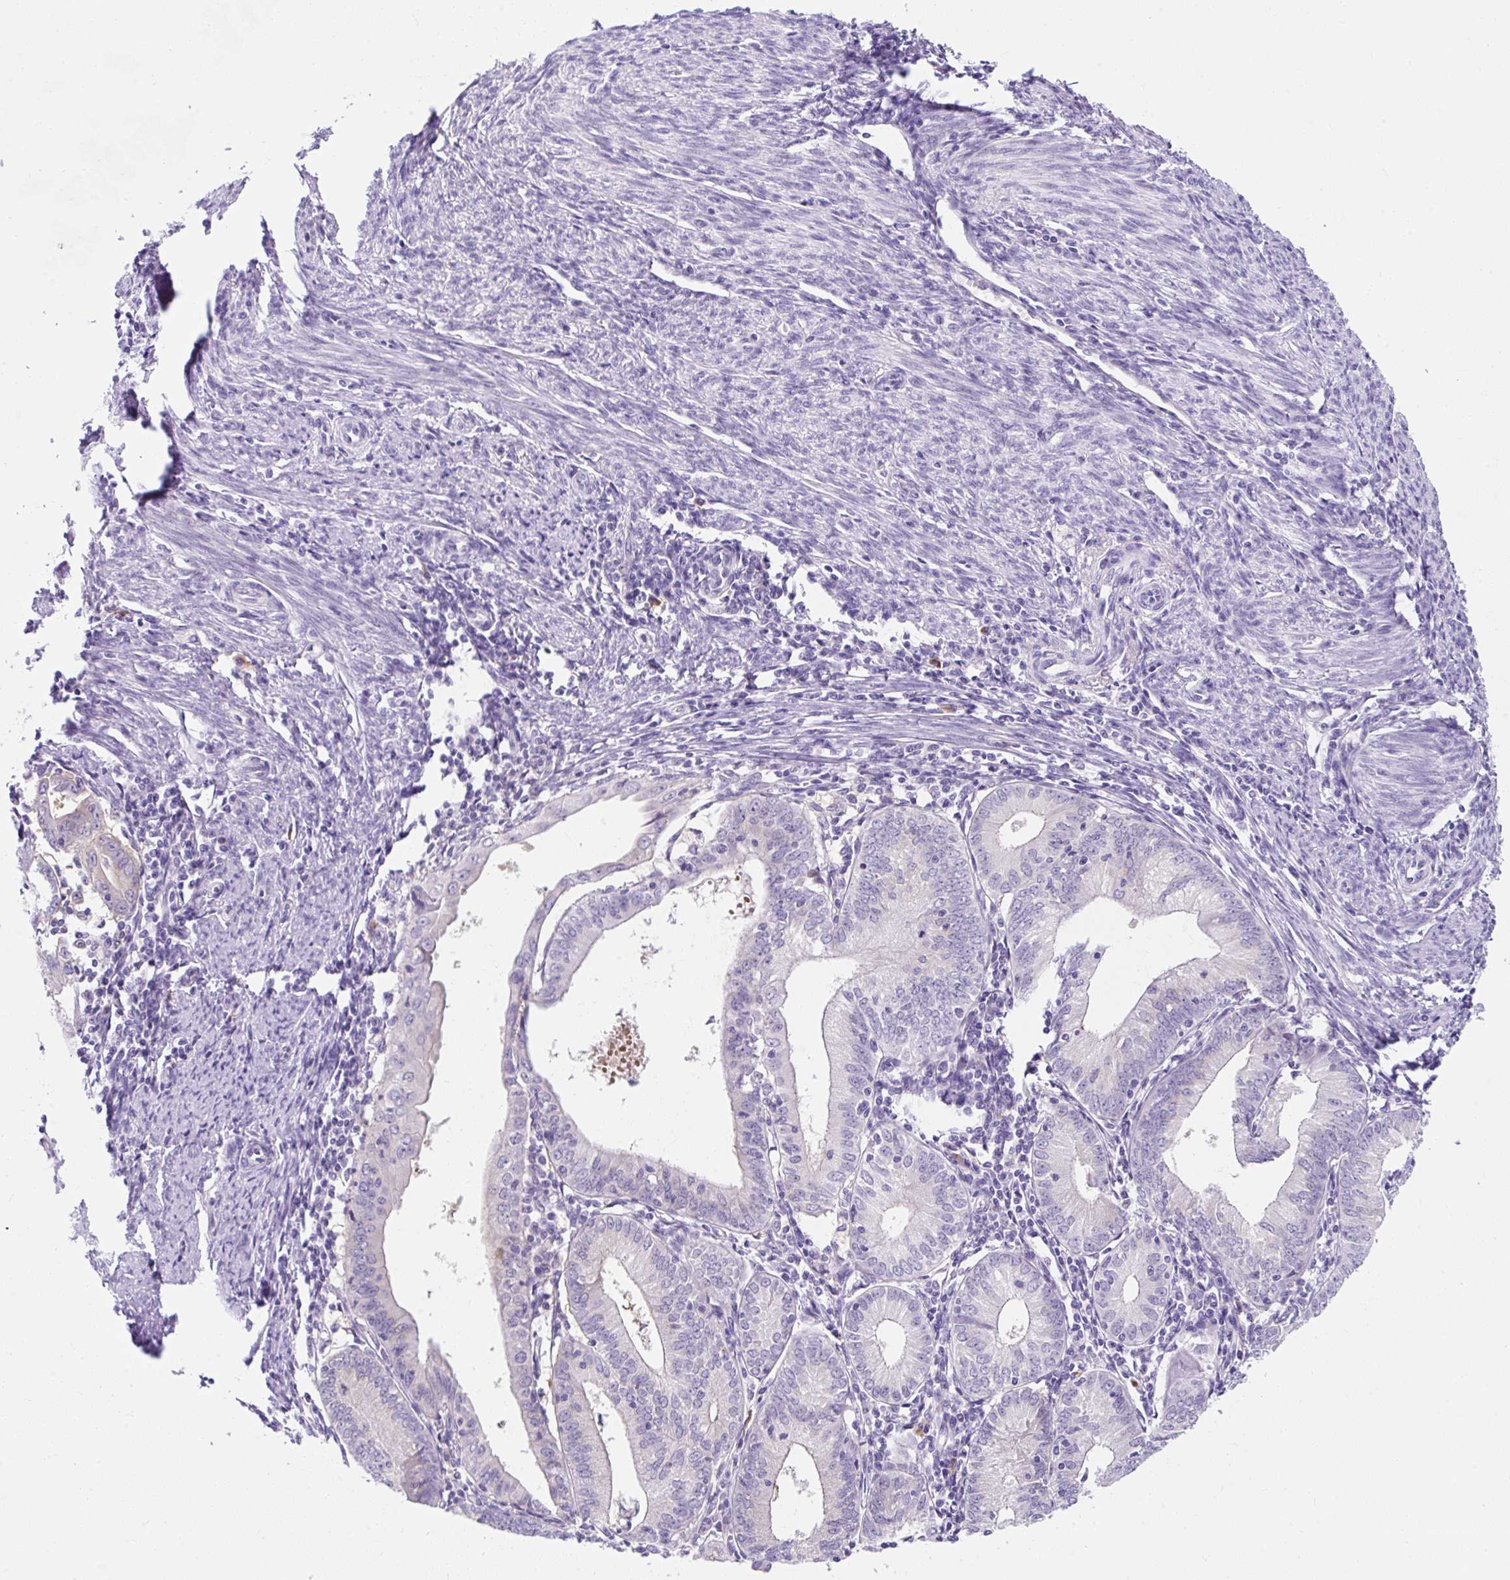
{"staining": {"intensity": "moderate", "quantity": "25%-75%", "location": "cytoplasmic/membranous"}, "tissue": "endometrial cancer", "cell_type": "Tumor cells", "image_type": "cancer", "snomed": [{"axis": "morphology", "description": "Adenocarcinoma, NOS"}, {"axis": "topography", "description": "Endometrium"}], "caption": "A medium amount of moderate cytoplasmic/membranous staining is seen in about 25%-75% of tumor cells in endometrial adenocarcinoma tissue.", "gene": "GOLGA8A", "patient": {"sex": "female", "age": 60}}